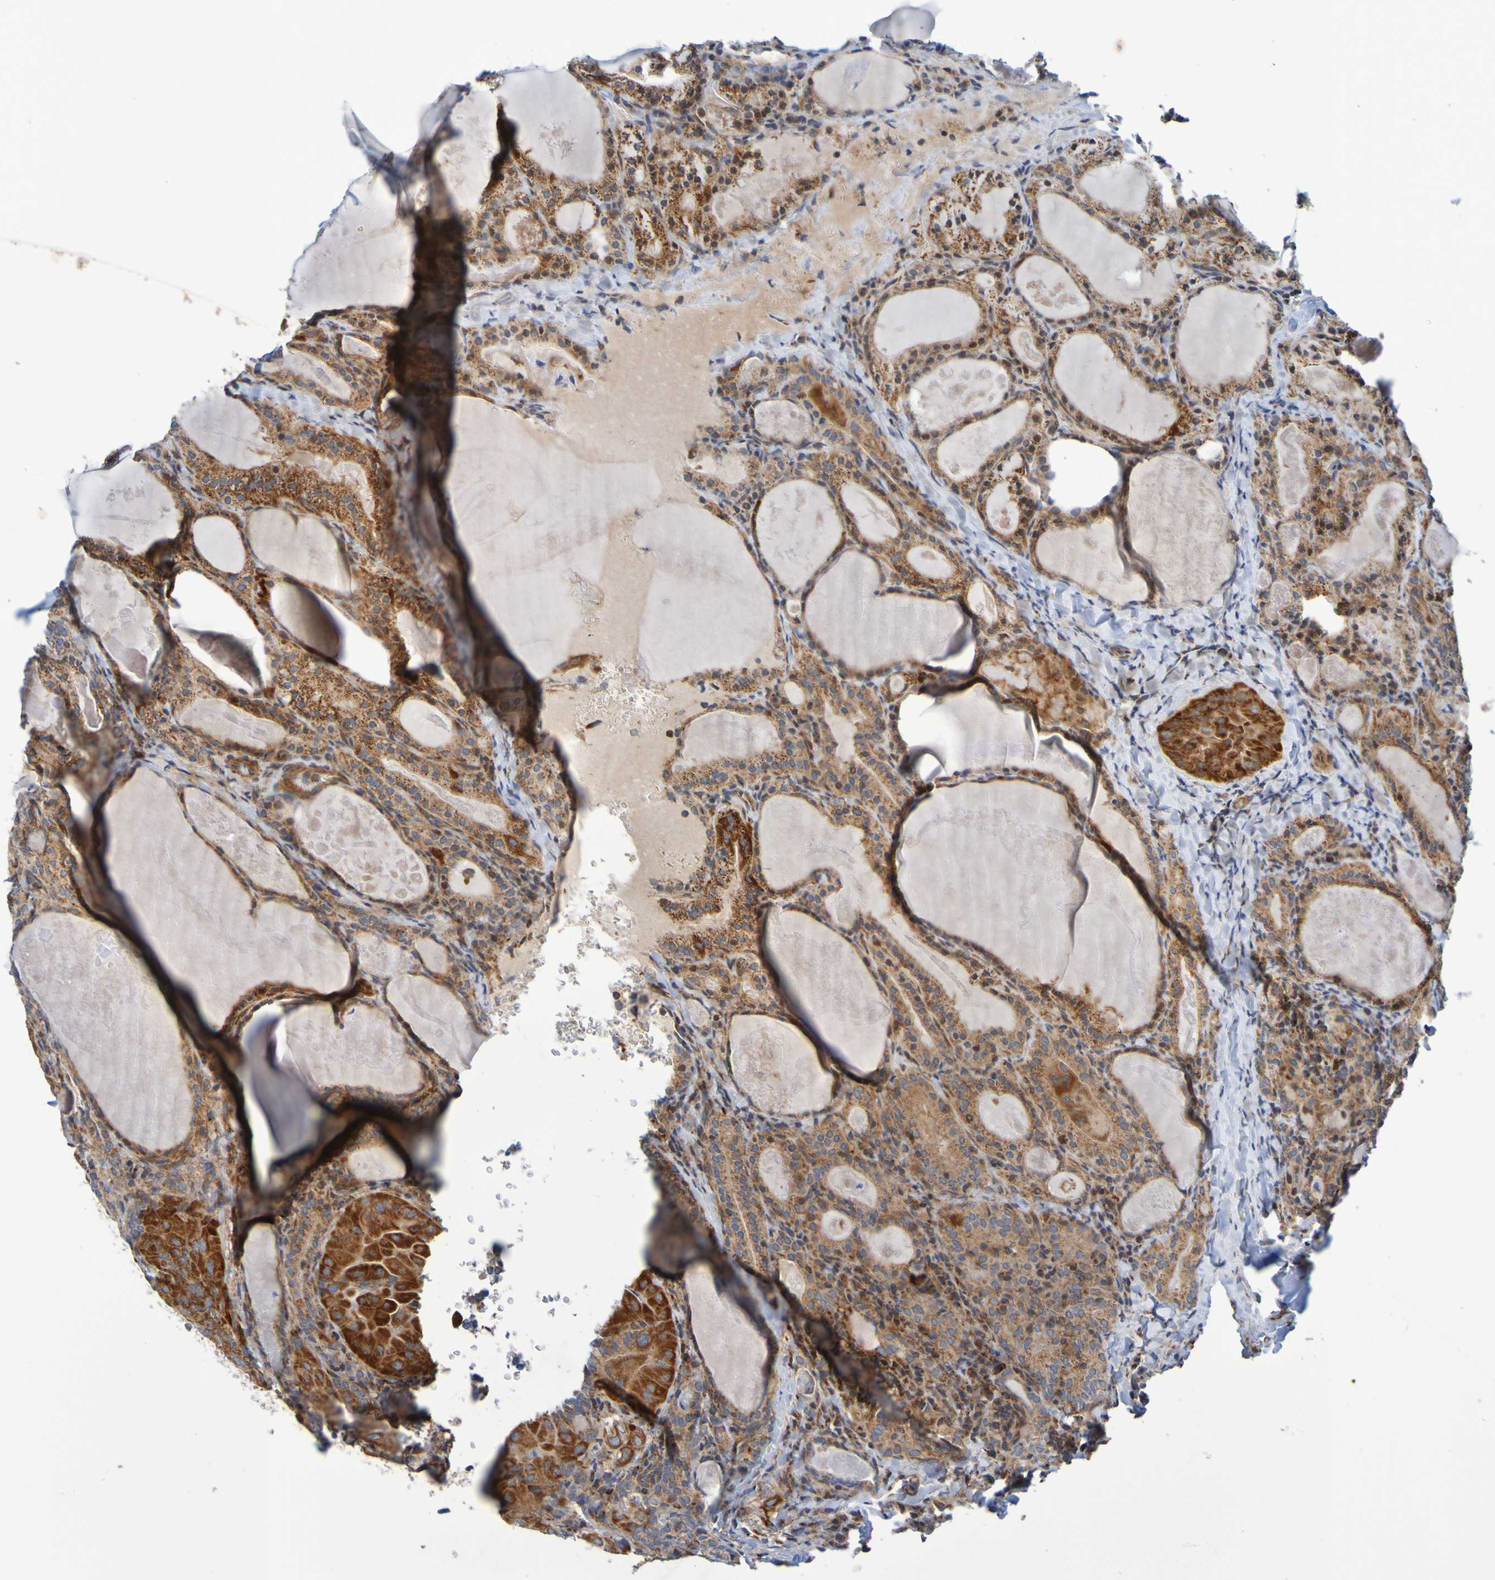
{"staining": {"intensity": "strong", "quantity": ">75%", "location": "cytoplasmic/membranous"}, "tissue": "thyroid cancer", "cell_type": "Tumor cells", "image_type": "cancer", "snomed": [{"axis": "morphology", "description": "Papillary adenocarcinoma, NOS"}, {"axis": "topography", "description": "Thyroid gland"}], "caption": "Thyroid cancer (papillary adenocarcinoma) tissue demonstrates strong cytoplasmic/membranous positivity in approximately >75% of tumor cells", "gene": "CCDC51", "patient": {"sex": "female", "age": 42}}